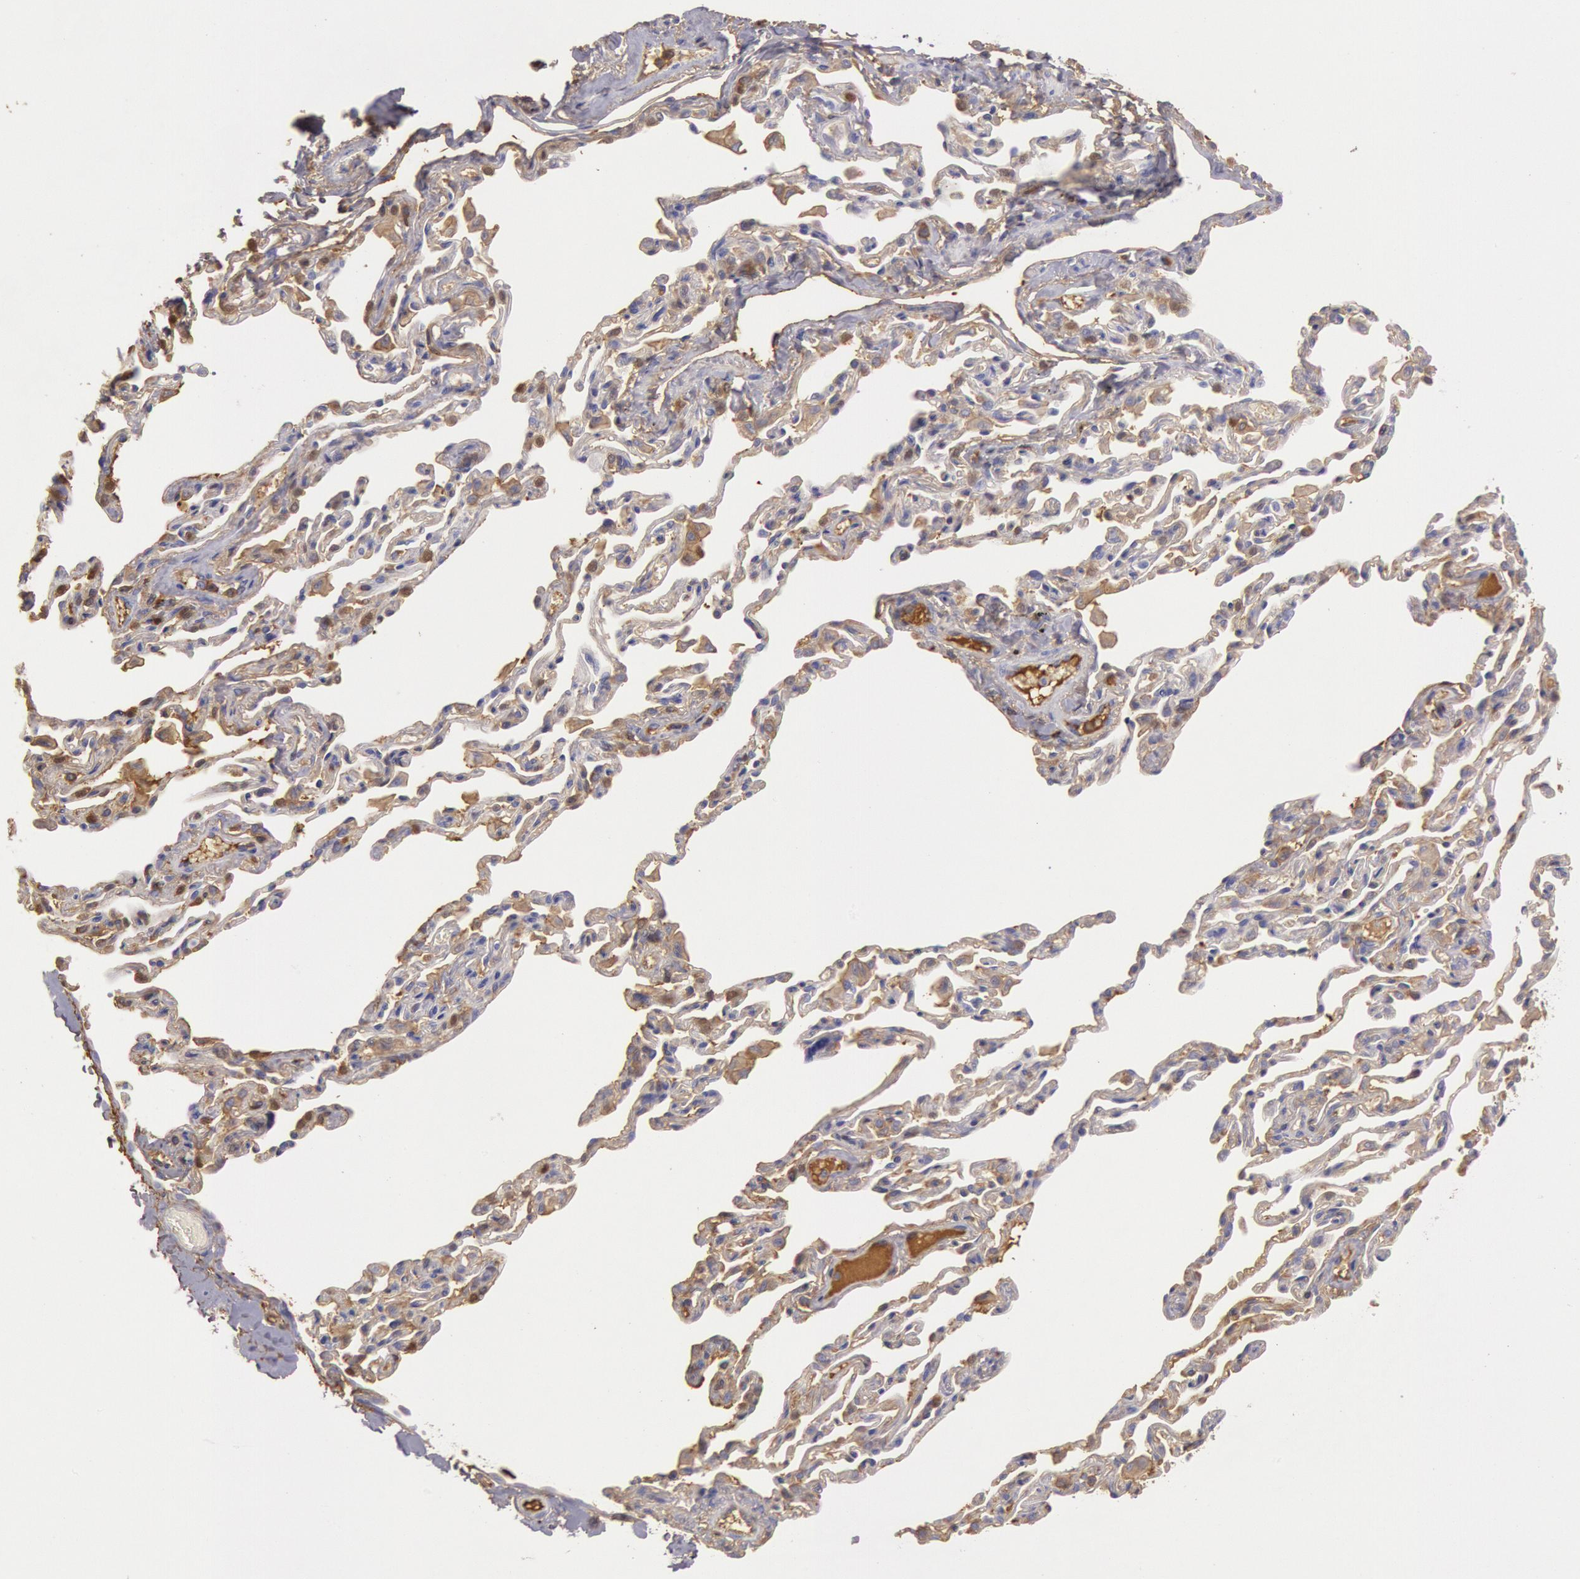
{"staining": {"intensity": "weak", "quantity": "25%-75%", "location": "cytoplasmic/membranous"}, "tissue": "bronchus", "cell_type": "Respiratory epithelial cells", "image_type": "normal", "snomed": [{"axis": "morphology", "description": "Normal tissue, NOS"}, {"axis": "topography", "description": "Cartilage tissue"}, {"axis": "topography", "description": "Bronchus"}, {"axis": "topography", "description": "Lung"}], "caption": "Immunohistochemistry (IHC) (DAB) staining of benign bronchus exhibits weak cytoplasmic/membranous protein positivity in about 25%-75% of respiratory epithelial cells.", "gene": "IGHG1", "patient": {"sex": "male", "age": 64}}